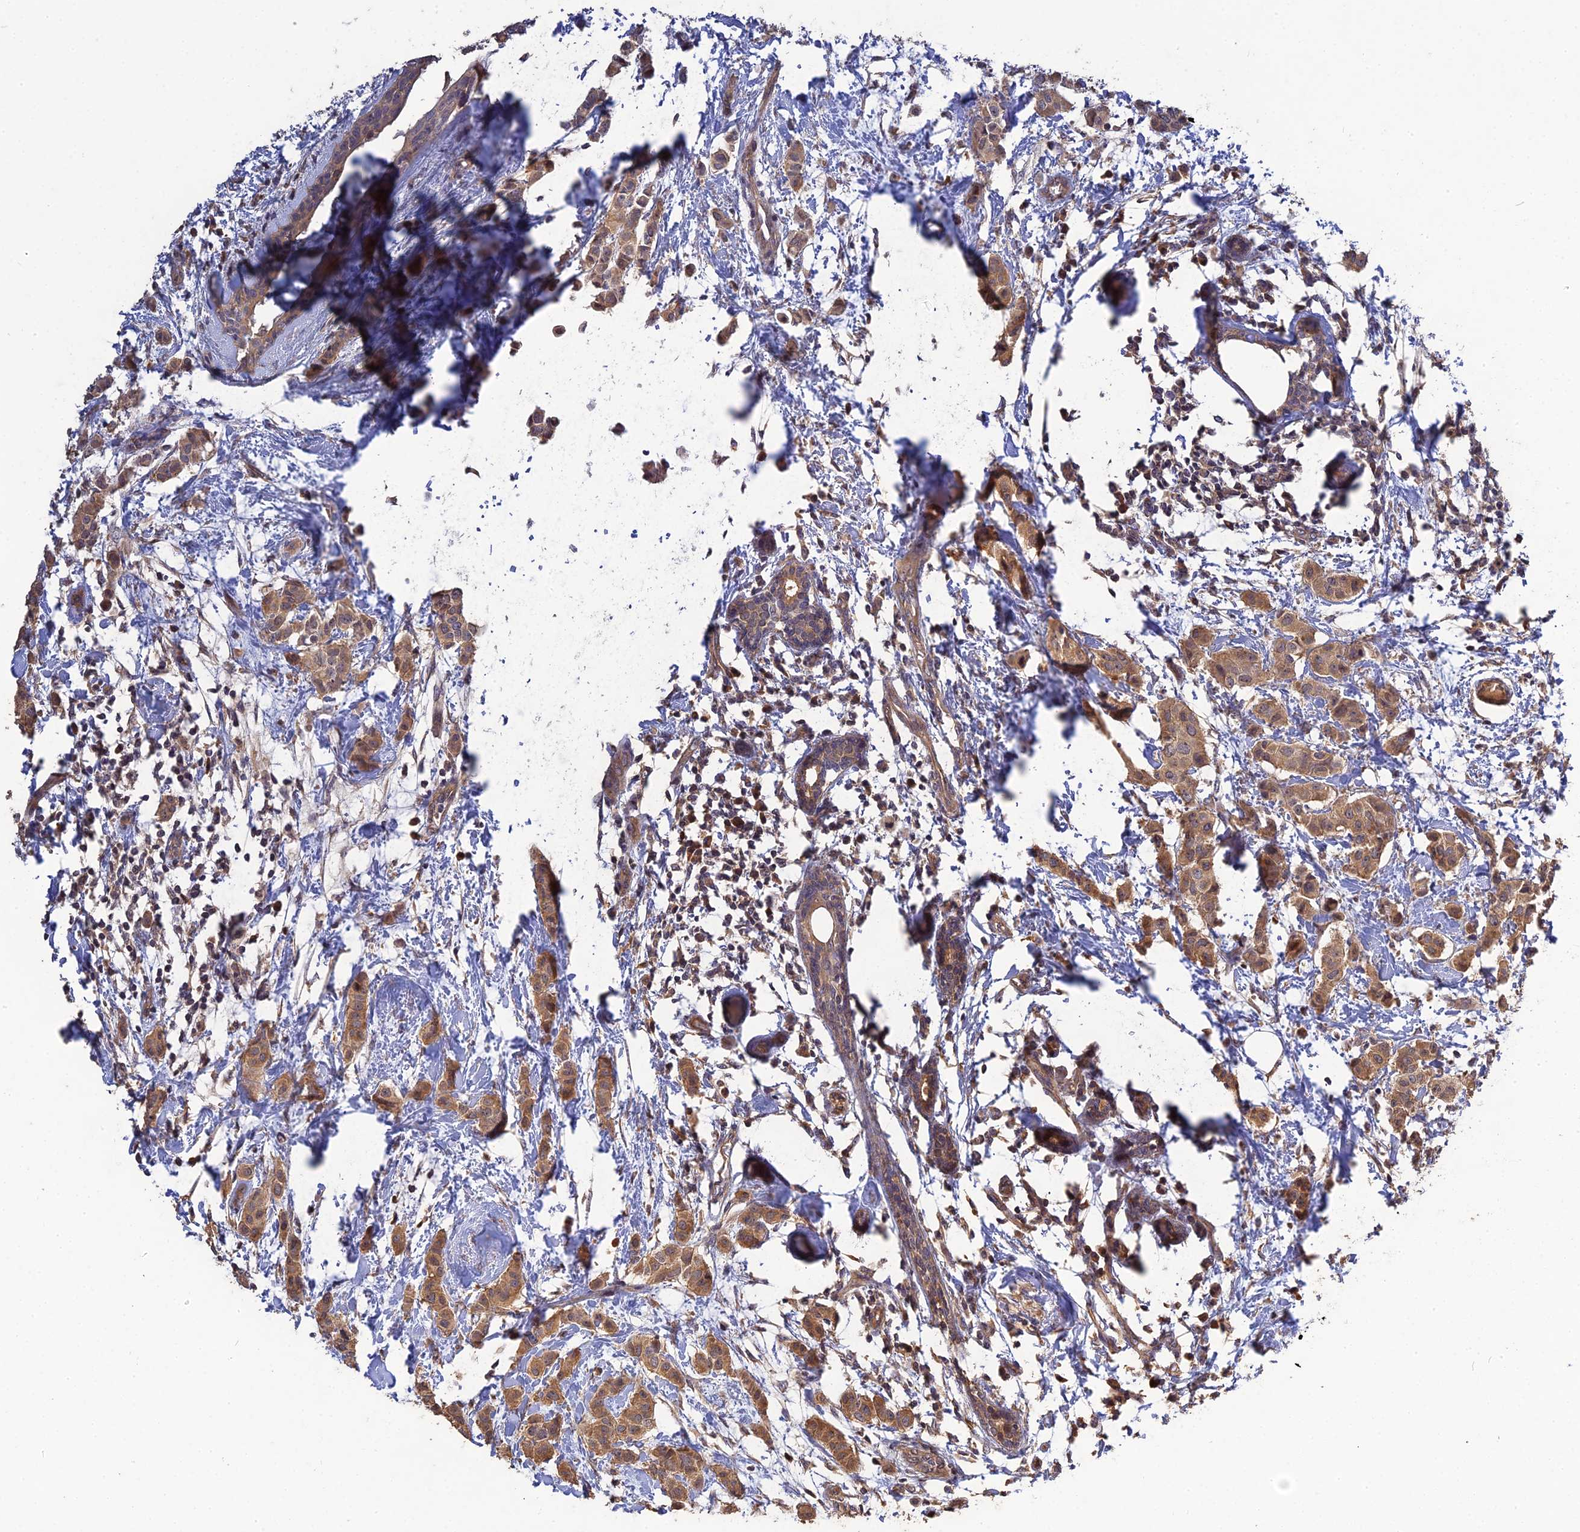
{"staining": {"intensity": "moderate", "quantity": ">75%", "location": "cytoplasmic/membranous,nuclear"}, "tissue": "breast cancer", "cell_type": "Tumor cells", "image_type": "cancer", "snomed": [{"axis": "morphology", "description": "Duct carcinoma"}, {"axis": "topography", "description": "Breast"}], "caption": "Protein staining demonstrates moderate cytoplasmic/membranous and nuclear expression in approximately >75% of tumor cells in intraductal carcinoma (breast). (brown staining indicates protein expression, while blue staining denotes nuclei).", "gene": "ARHGAP40", "patient": {"sex": "female", "age": 40}}